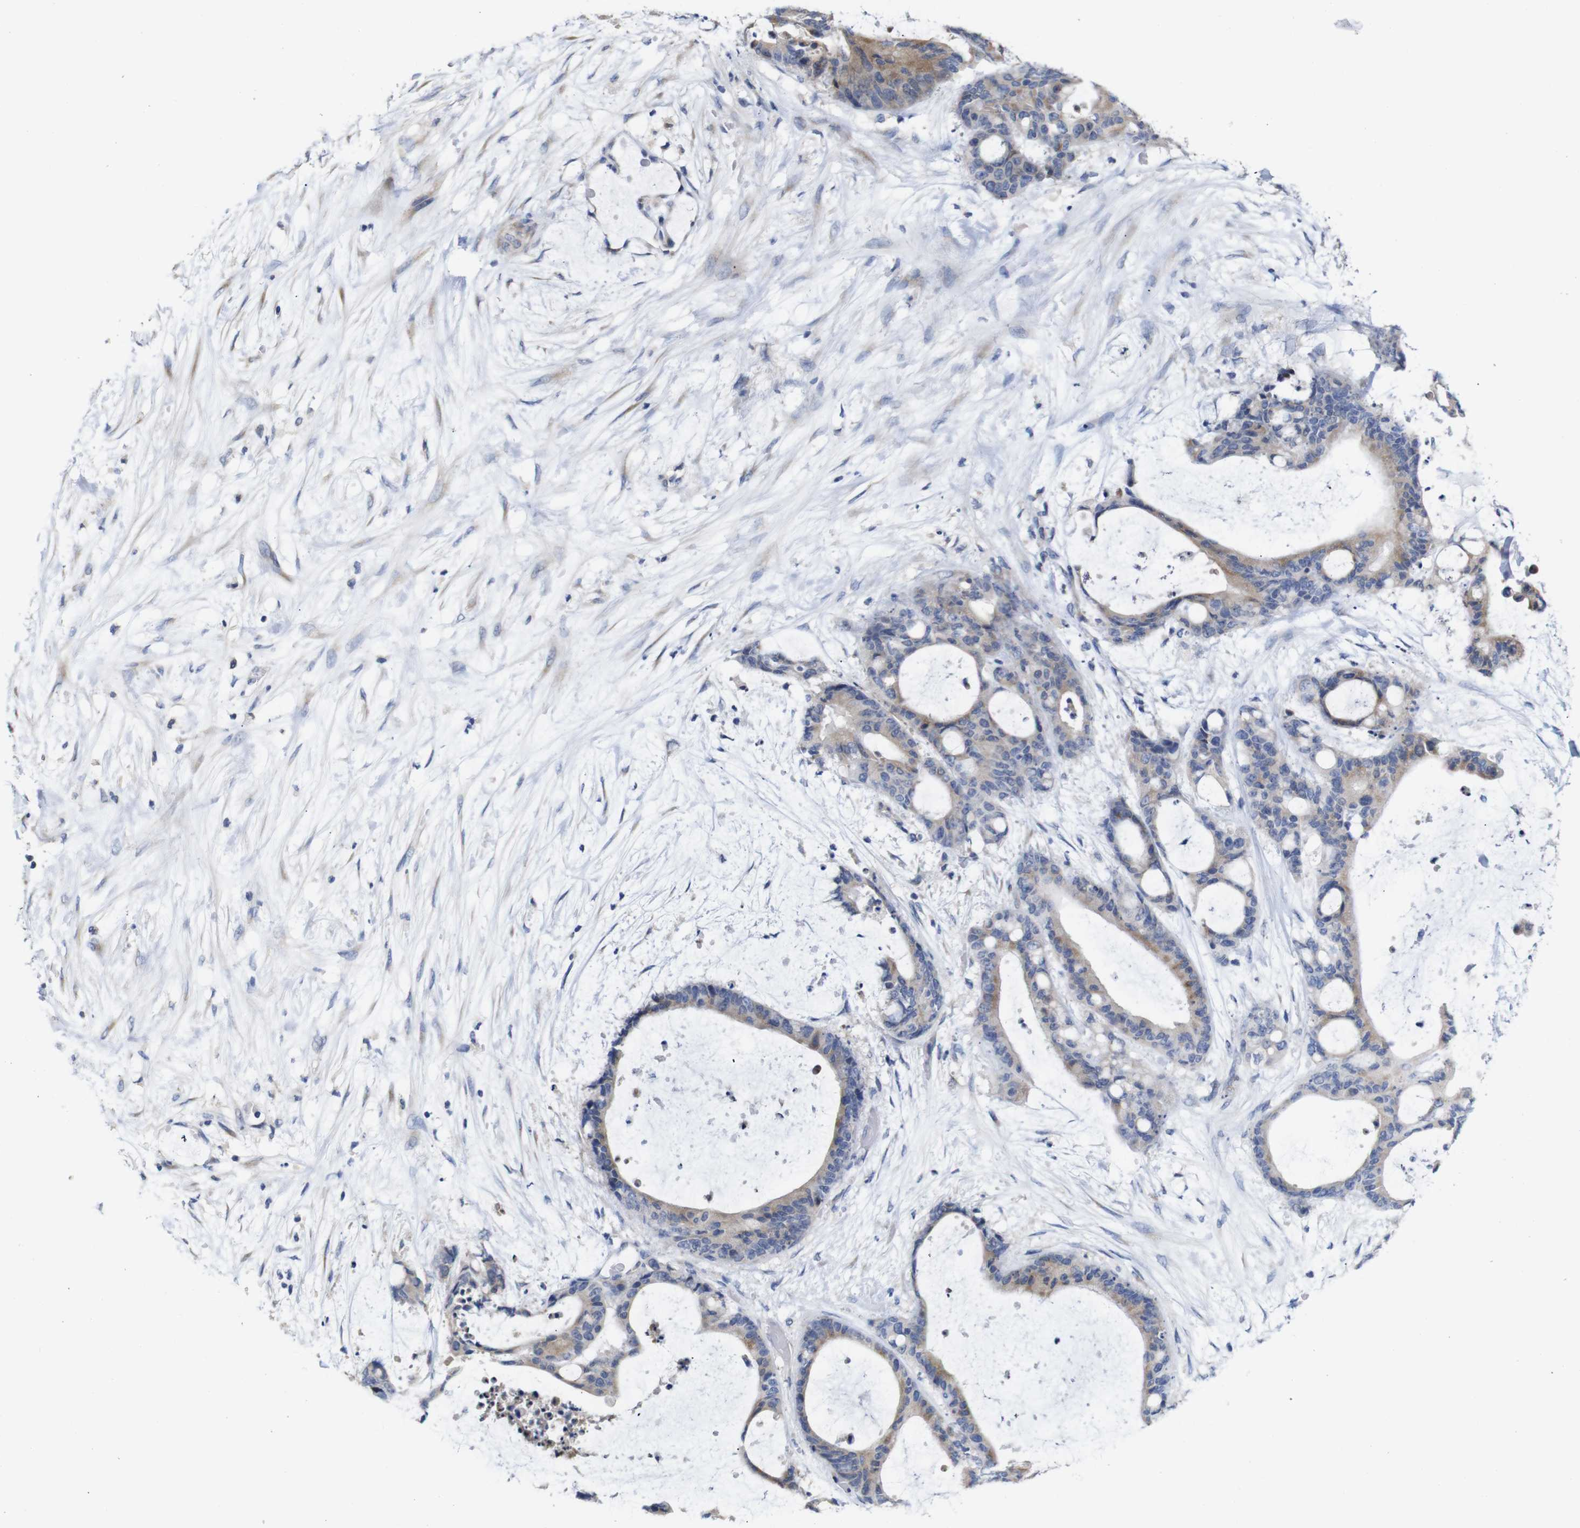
{"staining": {"intensity": "weak", "quantity": ">75%", "location": "cytoplasmic/membranous"}, "tissue": "liver cancer", "cell_type": "Tumor cells", "image_type": "cancer", "snomed": [{"axis": "morphology", "description": "Cholangiocarcinoma"}, {"axis": "topography", "description": "Liver"}], "caption": "An image of liver cancer stained for a protein shows weak cytoplasmic/membranous brown staining in tumor cells.", "gene": "TCEAL9", "patient": {"sex": "female", "age": 73}}